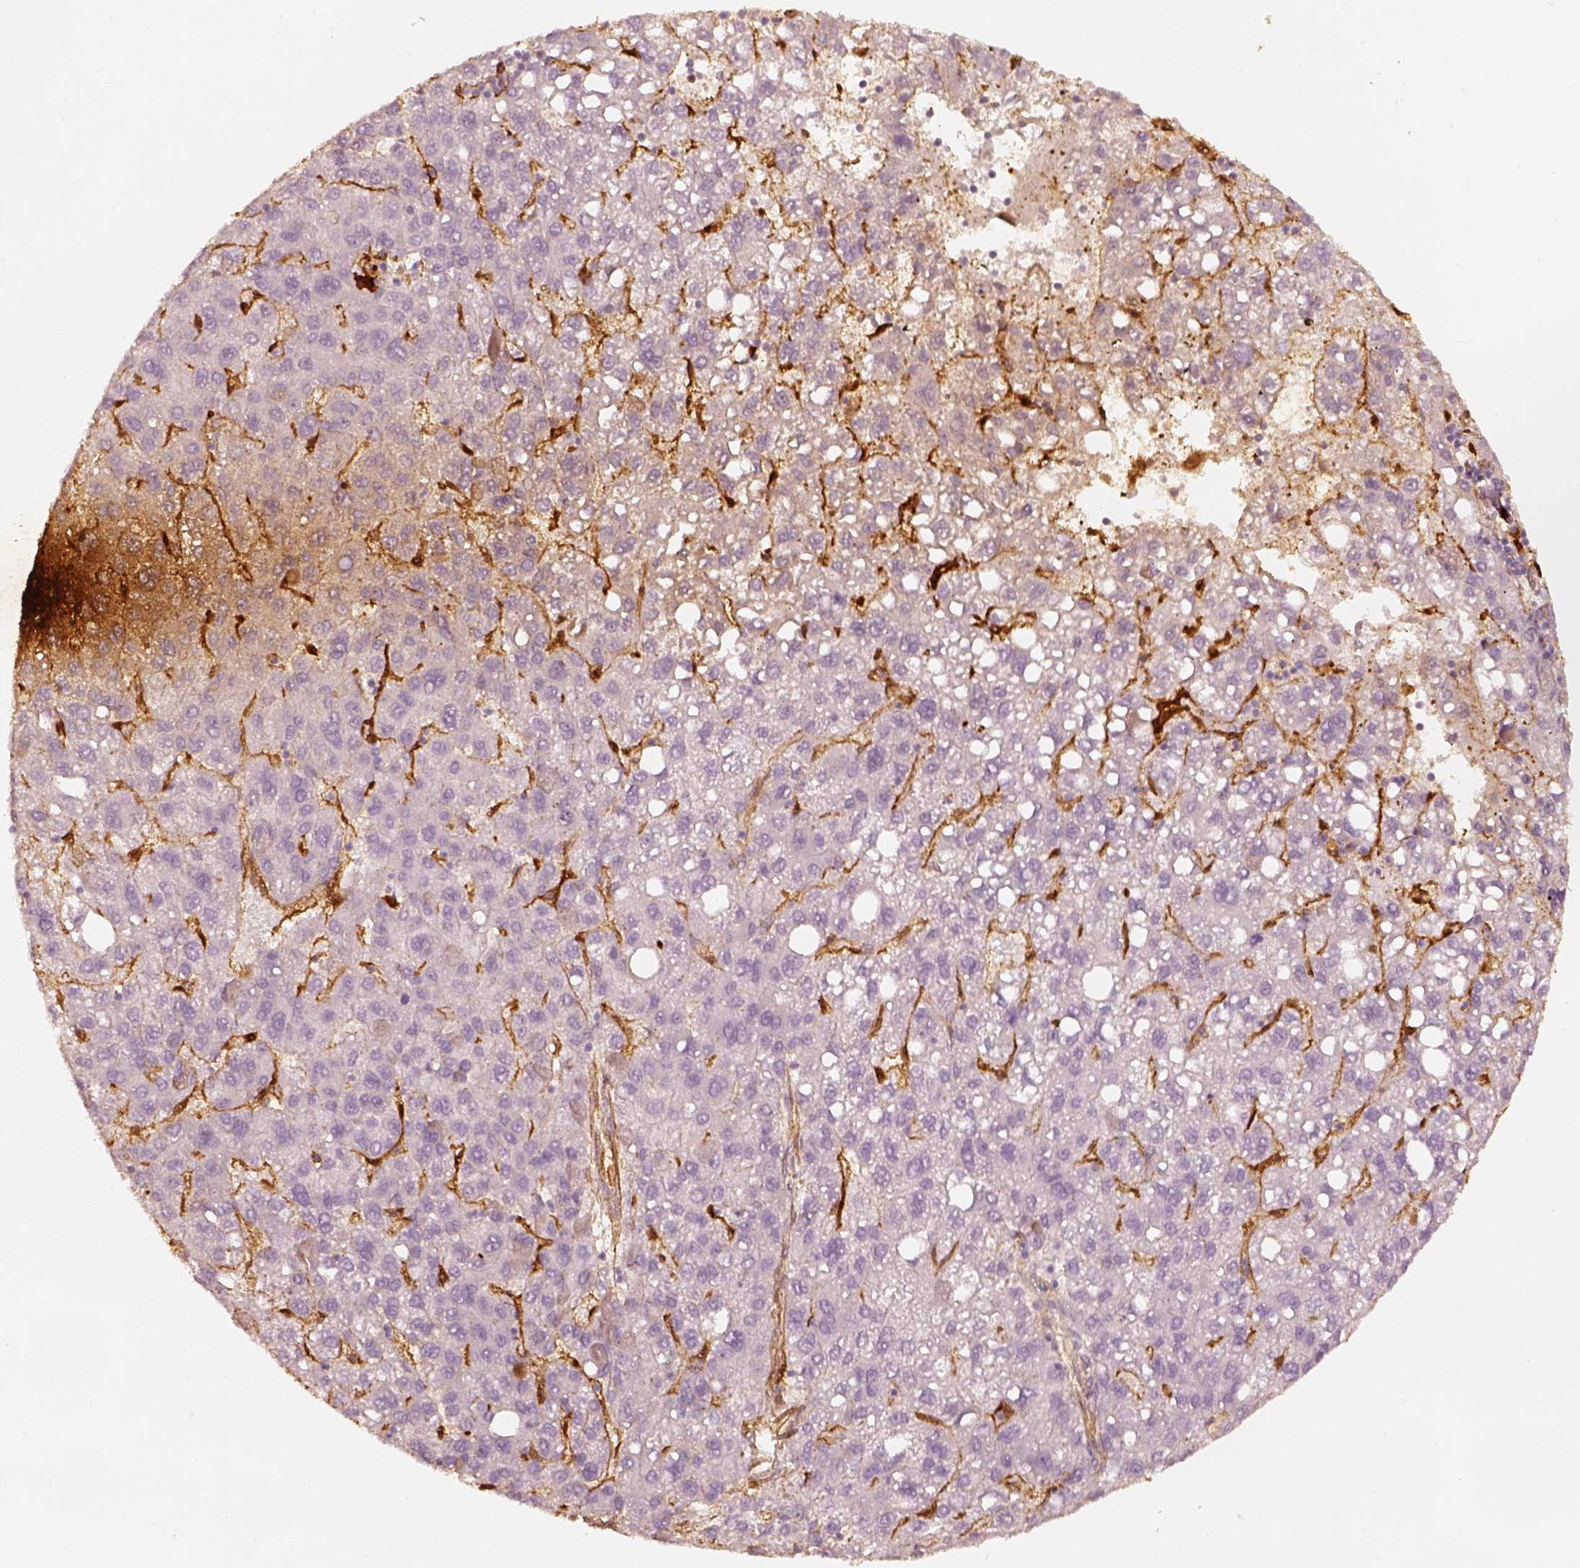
{"staining": {"intensity": "negative", "quantity": "none", "location": "none"}, "tissue": "liver cancer", "cell_type": "Tumor cells", "image_type": "cancer", "snomed": [{"axis": "morphology", "description": "Carcinoma, Hepatocellular, NOS"}, {"axis": "topography", "description": "Liver"}], "caption": "DAB (3,3'-diaminobenzidine) immunohistochemical staining of liver cancer displays no significant staining in tumor cells. (DAB (3,3'-diaminobenzidine) immunohistochemistry (IHC) visualized using brightfield microscopy, high magnification).", "gene": "FSCN1", "patient": {"sex": "female", "age": 82}}